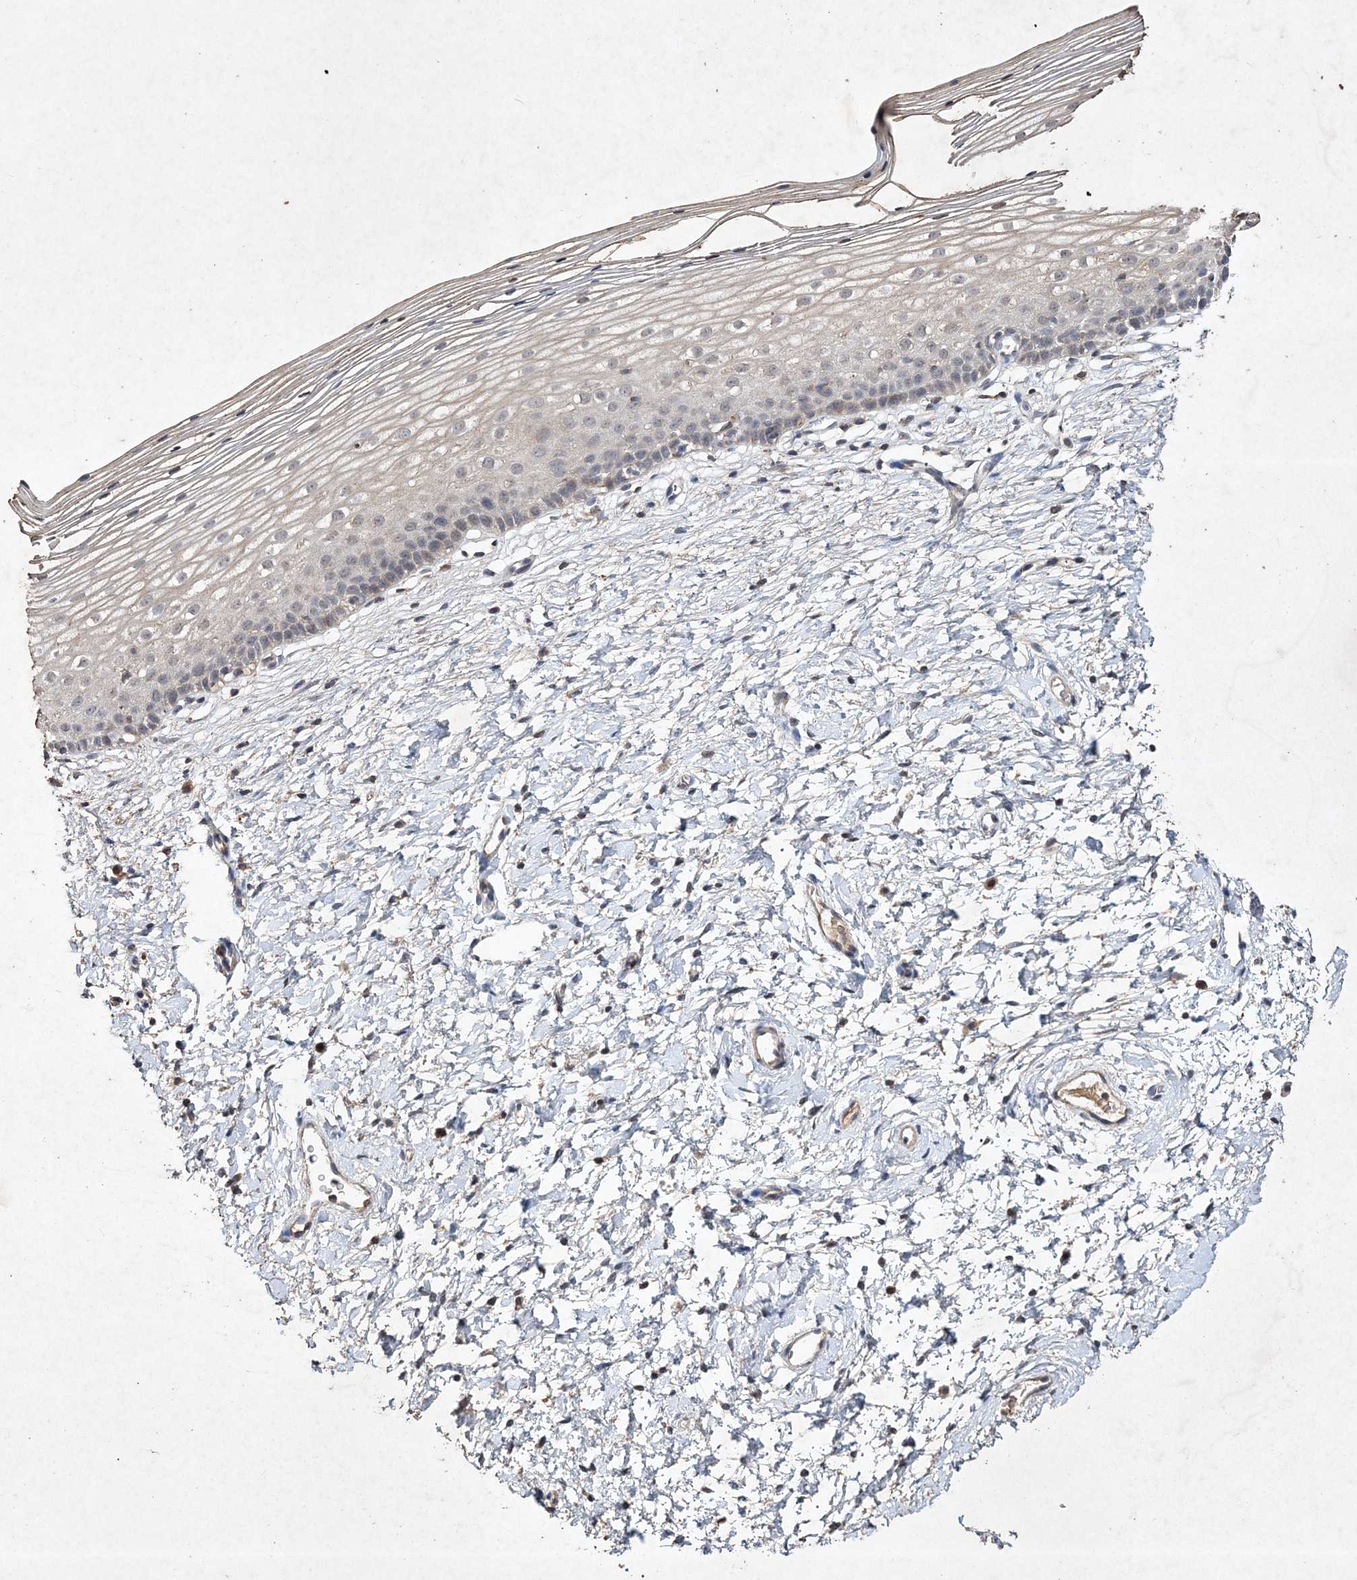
{"staining": {"intensity": "moderate", "quantity": ">75%", "location": "cytoplasmic/membranous,nuclear"}, "tissue": "cervix", "cell_type": "Glandular cells", "image_type": "normal", "snomed": [{"axis": "morphology", "description": "Normal tissue, NOS"}, {"axis": "topography", "description": "Cervix"}], "caption": "Immunohistochemistry photomicrograph of unremarkable cervix stained for a protein (brown), which shows medium levels of moderate cytoplasmic/membranous,nuclear expression in approximately >75% of glandular cells.", "gene": "C3orf38", "patient": {"sex": "female", "age": 72}}